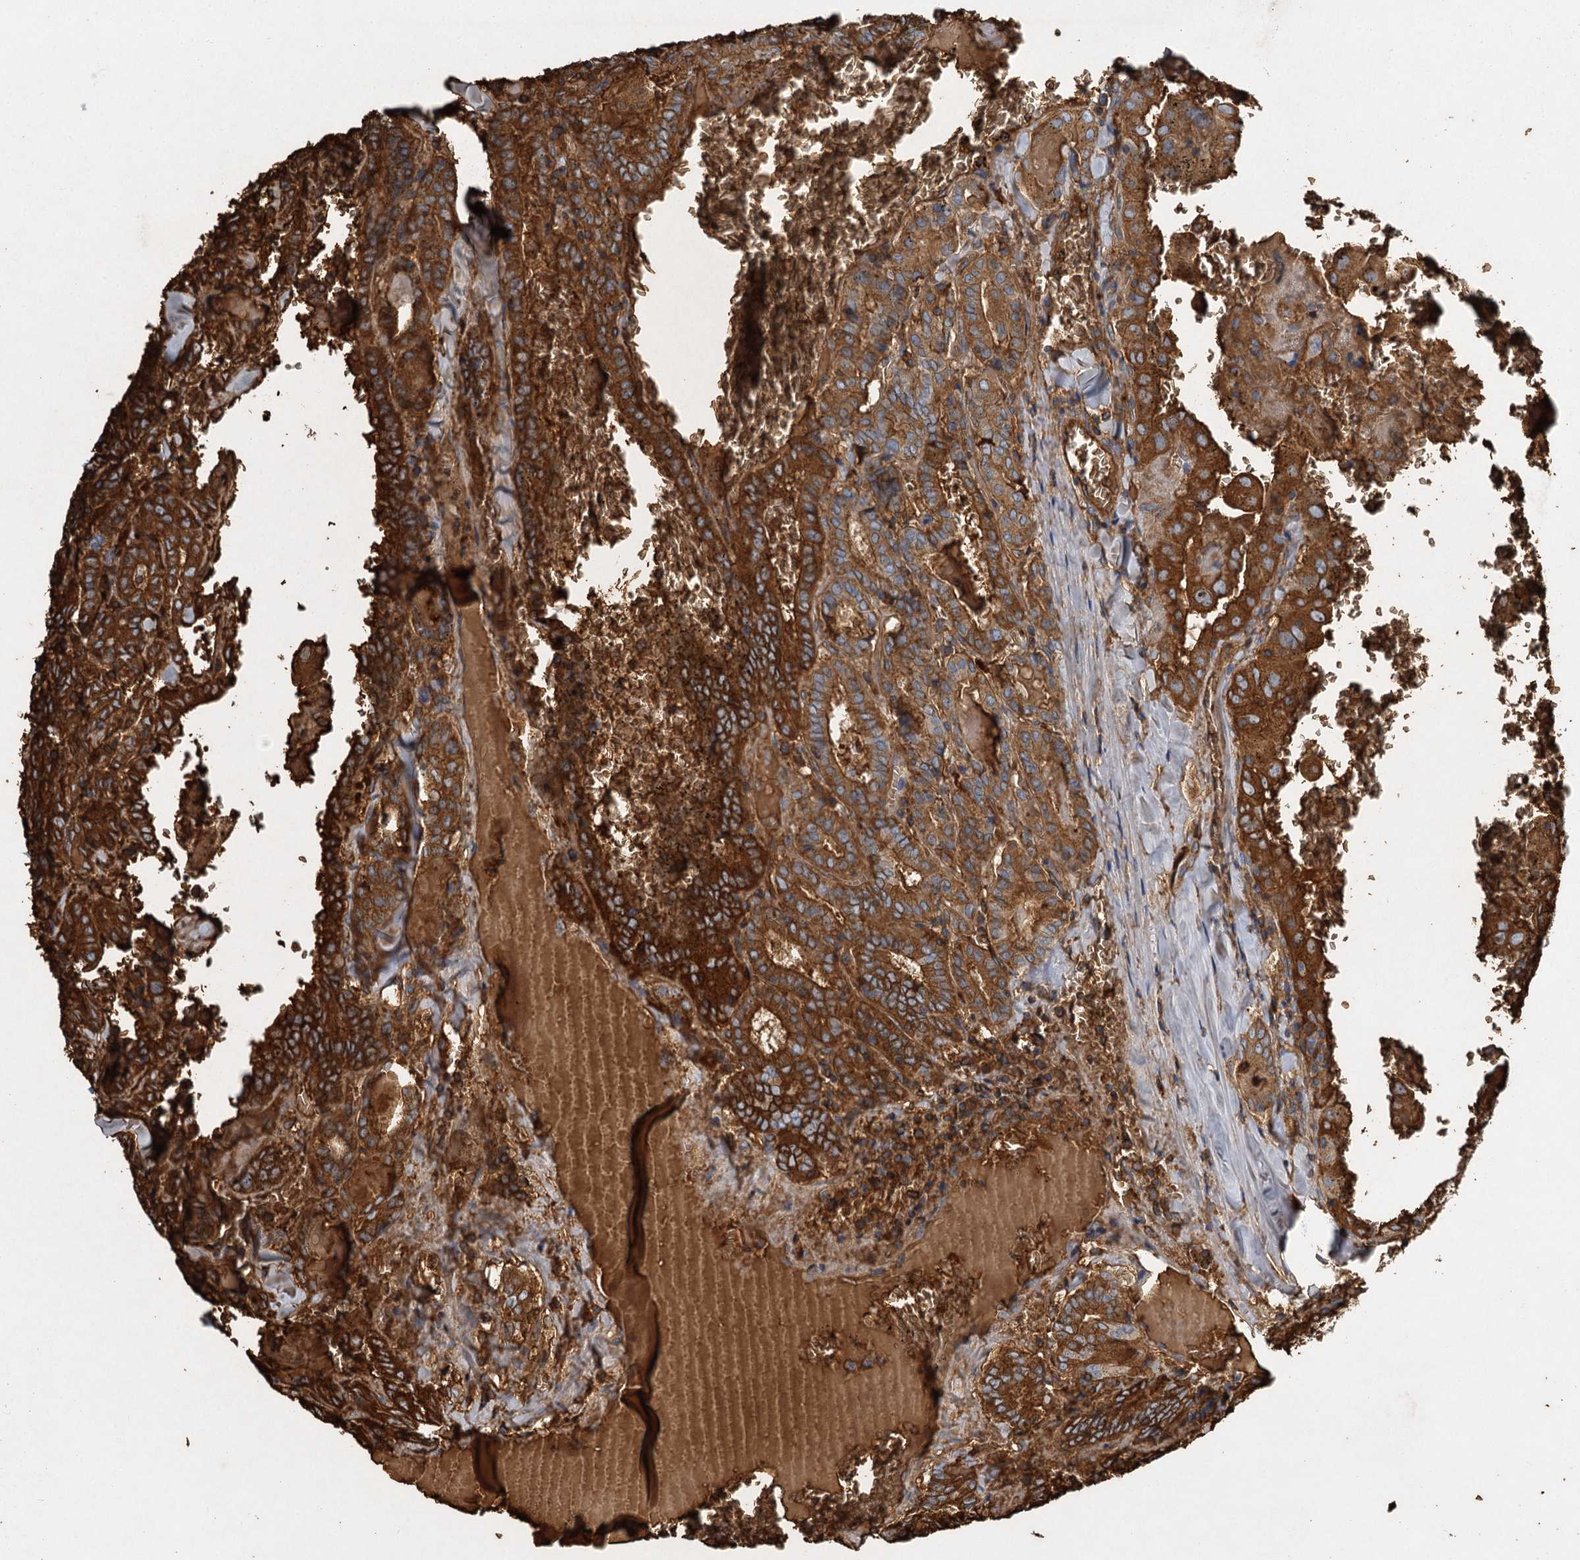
{"staining": {"intensity": "strong", "quantity": "25%-75%", "location": "cytoplasmic/membranous"}, "tissue": "thyroid cancer", "cell_type": "Tumor cells", "image_type": "cancer", "snomed": [{"axis": "morphology", "description": "Papillary adenocarcinoma, NOS"}, {"axis": "topography", "description": "Thyroid gland"}], "caption": "IHC of thyroid papillary adenocarcinoma reveals high levels of strong cytoplasmic/membranous expression in about 25%-75% of tumor cells. (Stains: DAB (3,3'-diaminobenzidine) in brown, nuclei in blue, Microscopy: brightfield microscopy at high magnification).", "gene": "BCS1L", "patient": {"sex": "female", "age": 72}}